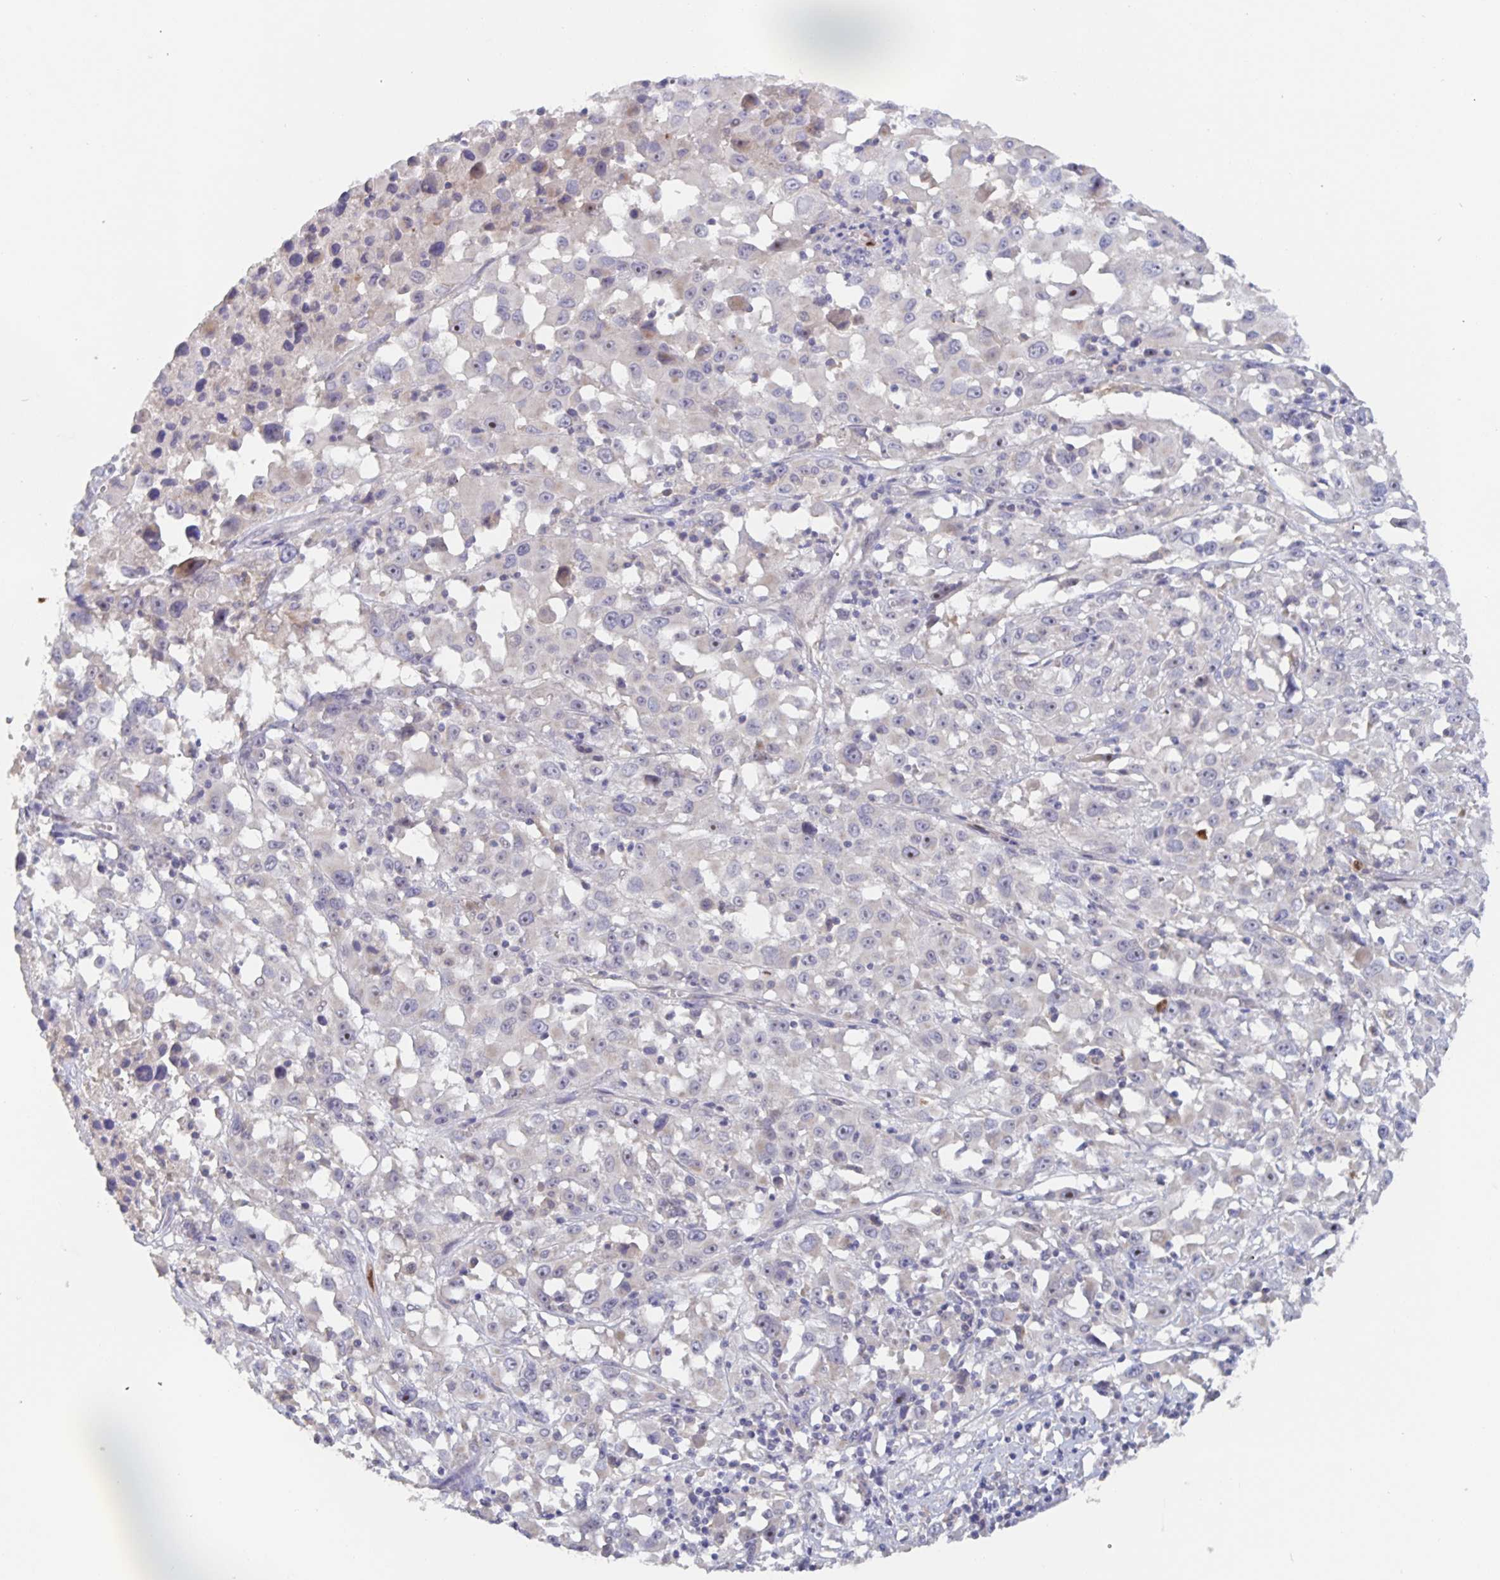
{"staining": {"intensity": "negative", "quantity": "none", "location": "none"}, "tissue": "melanoma", "cell_type": "Tumor cells", "image_type": "cancer", "snomed": [{"axis": "morphology", "description": "Malignant melanoma, Metastatic site"}, {"axis": "topography", "description": "Soft tissue"}], "caption": "Tumor cells are negative for brown protein staining in malignant melanoma (metastatic site).", "gene": "CDC42BPG", "patient": {"sex": "male", "age": 50}}